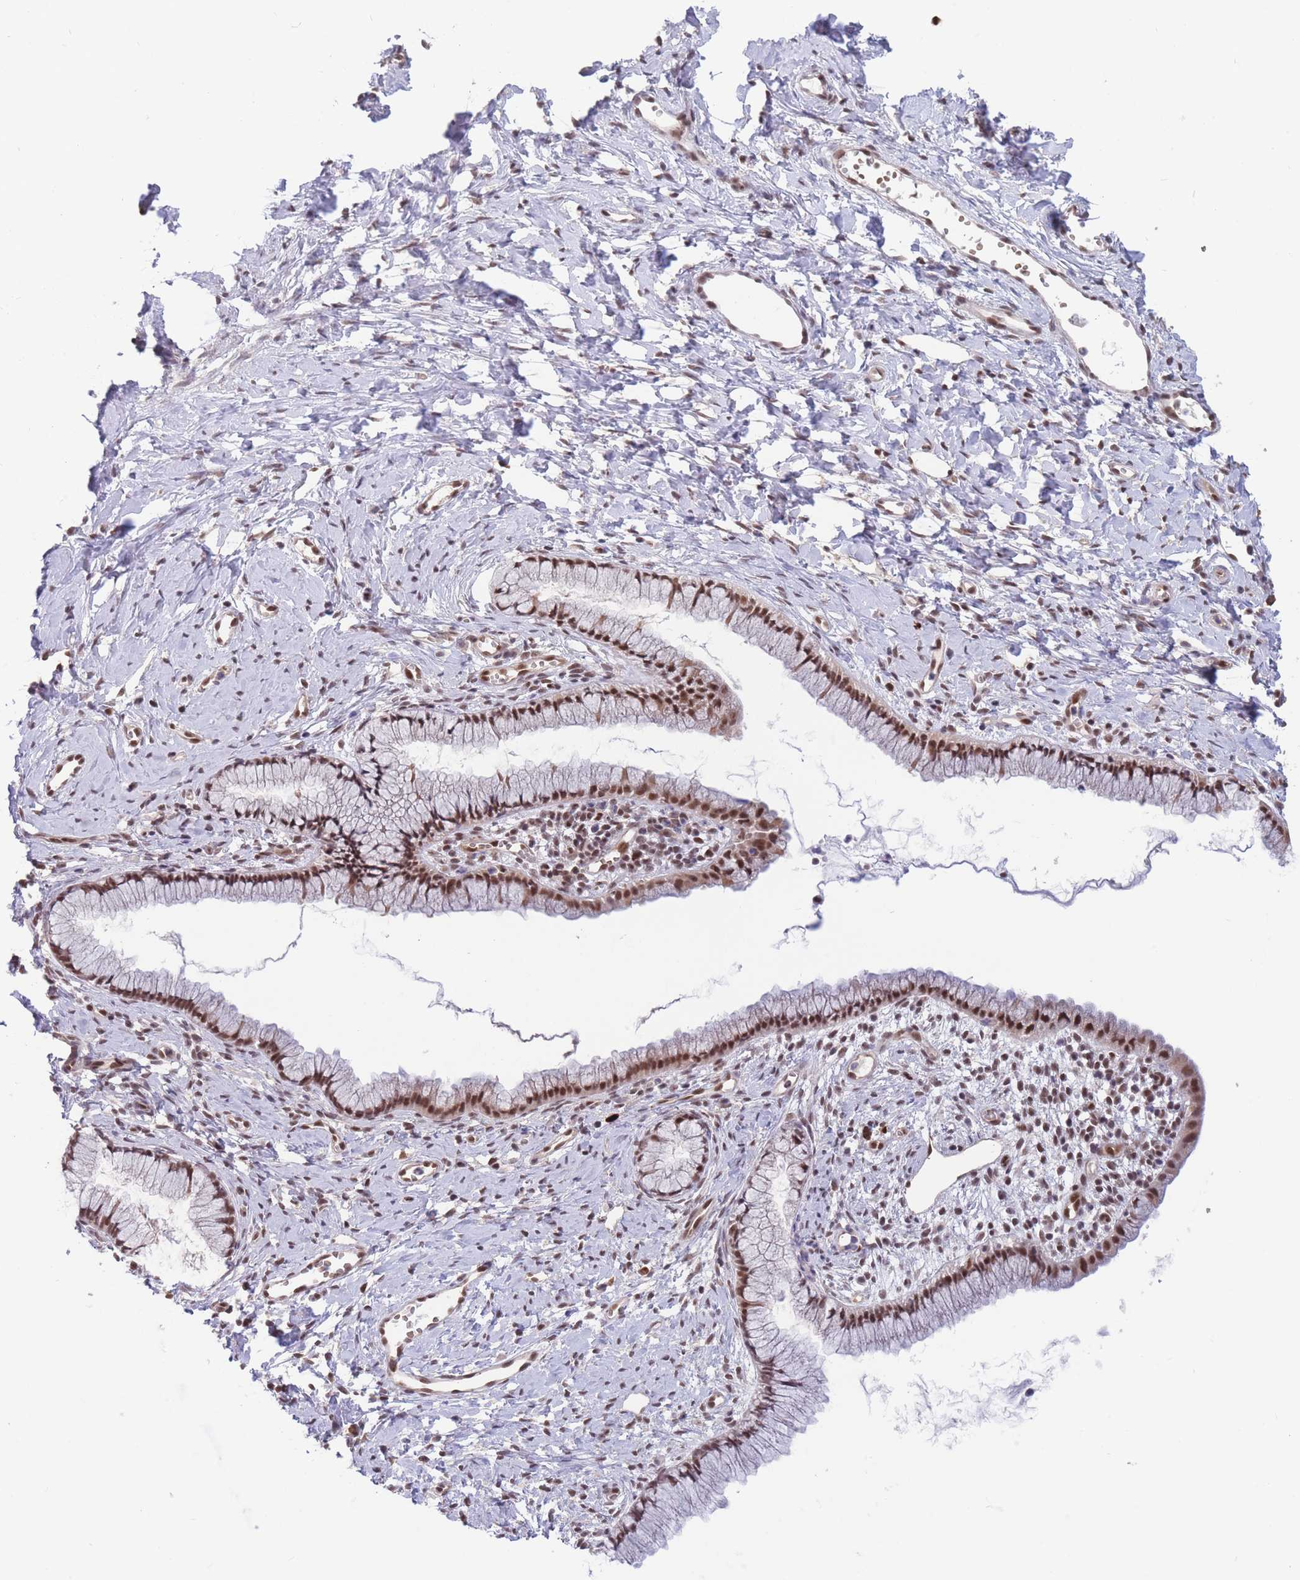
{"staining": {"intensity": "moderate", "quantity": "25%-75%", "location": "nuclear"}, "tissue": "cervix", "cell_type": "Glandular cells", "image_type": "normal", "snomed": [{"axis": "morphology", "description": "Normal tissue, NOS"}, {"axis": "topography", "description": "Cervix"}], "caption": "Normal cervix reveals moderate nuclear expression in approximately 25%-75% of glandular cells (DAB IHC with brightfield microscopy, high magnification)..", "gene": "SMAD9", "patient": {"sex": "female", "age": 40}}